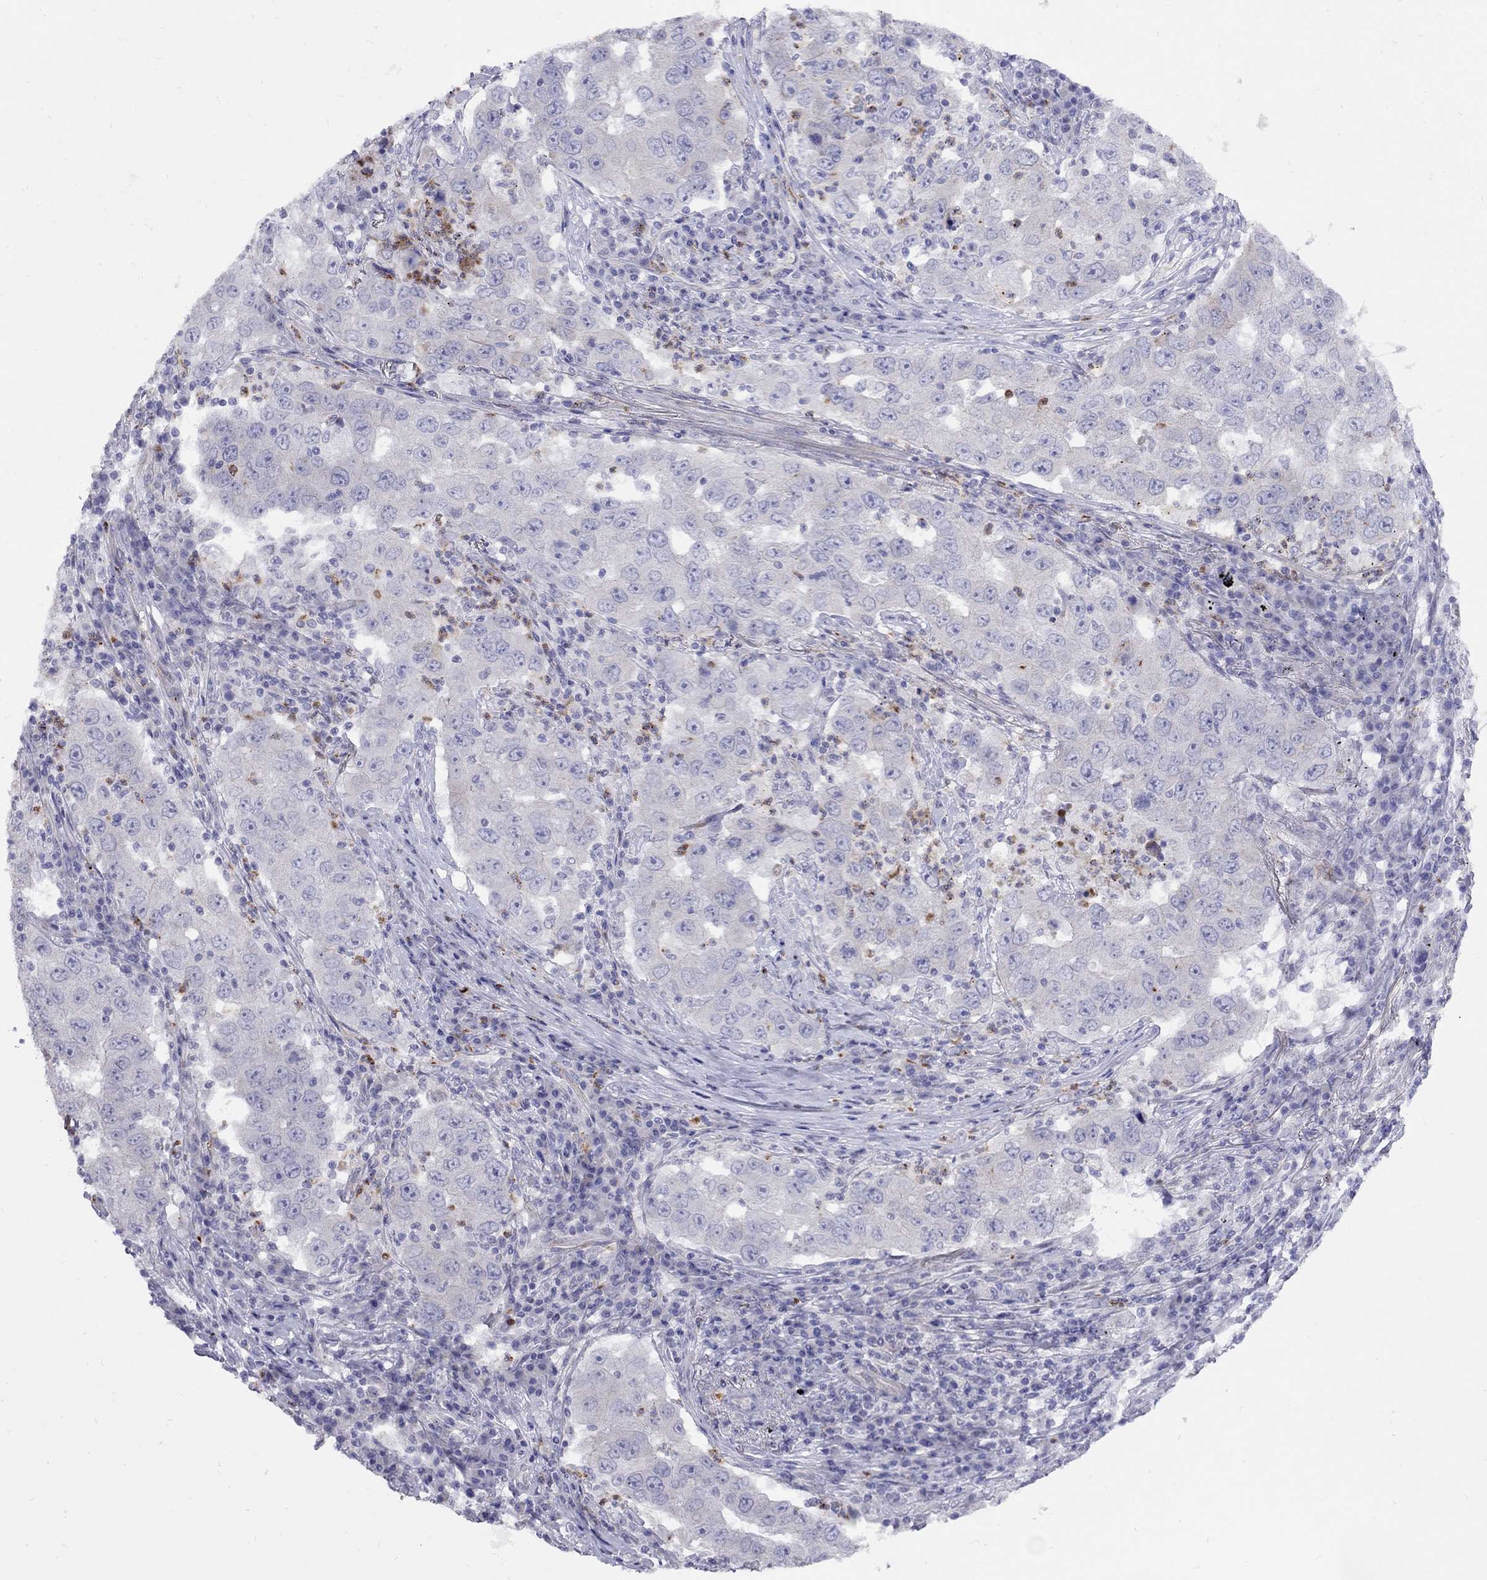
{"staining": {"intensity": "negative", "quantity": "none", "location": "none"}, "tissue": "lung cancer", "cell_type": "Tumor cells", "image_type": "cancer", "snomed": [{"axis": "morphology", "description": "Adenocarcinoma, NOS"}, {"axis": "topography", "description": "Lung"}], "caption": "A high-resolution micrograph shows IHC staining of lung cancer, which displays no significant positivity in tumor cells.", "gene": "SPINT4", "patient": {"sex": "male", "age": 73}}